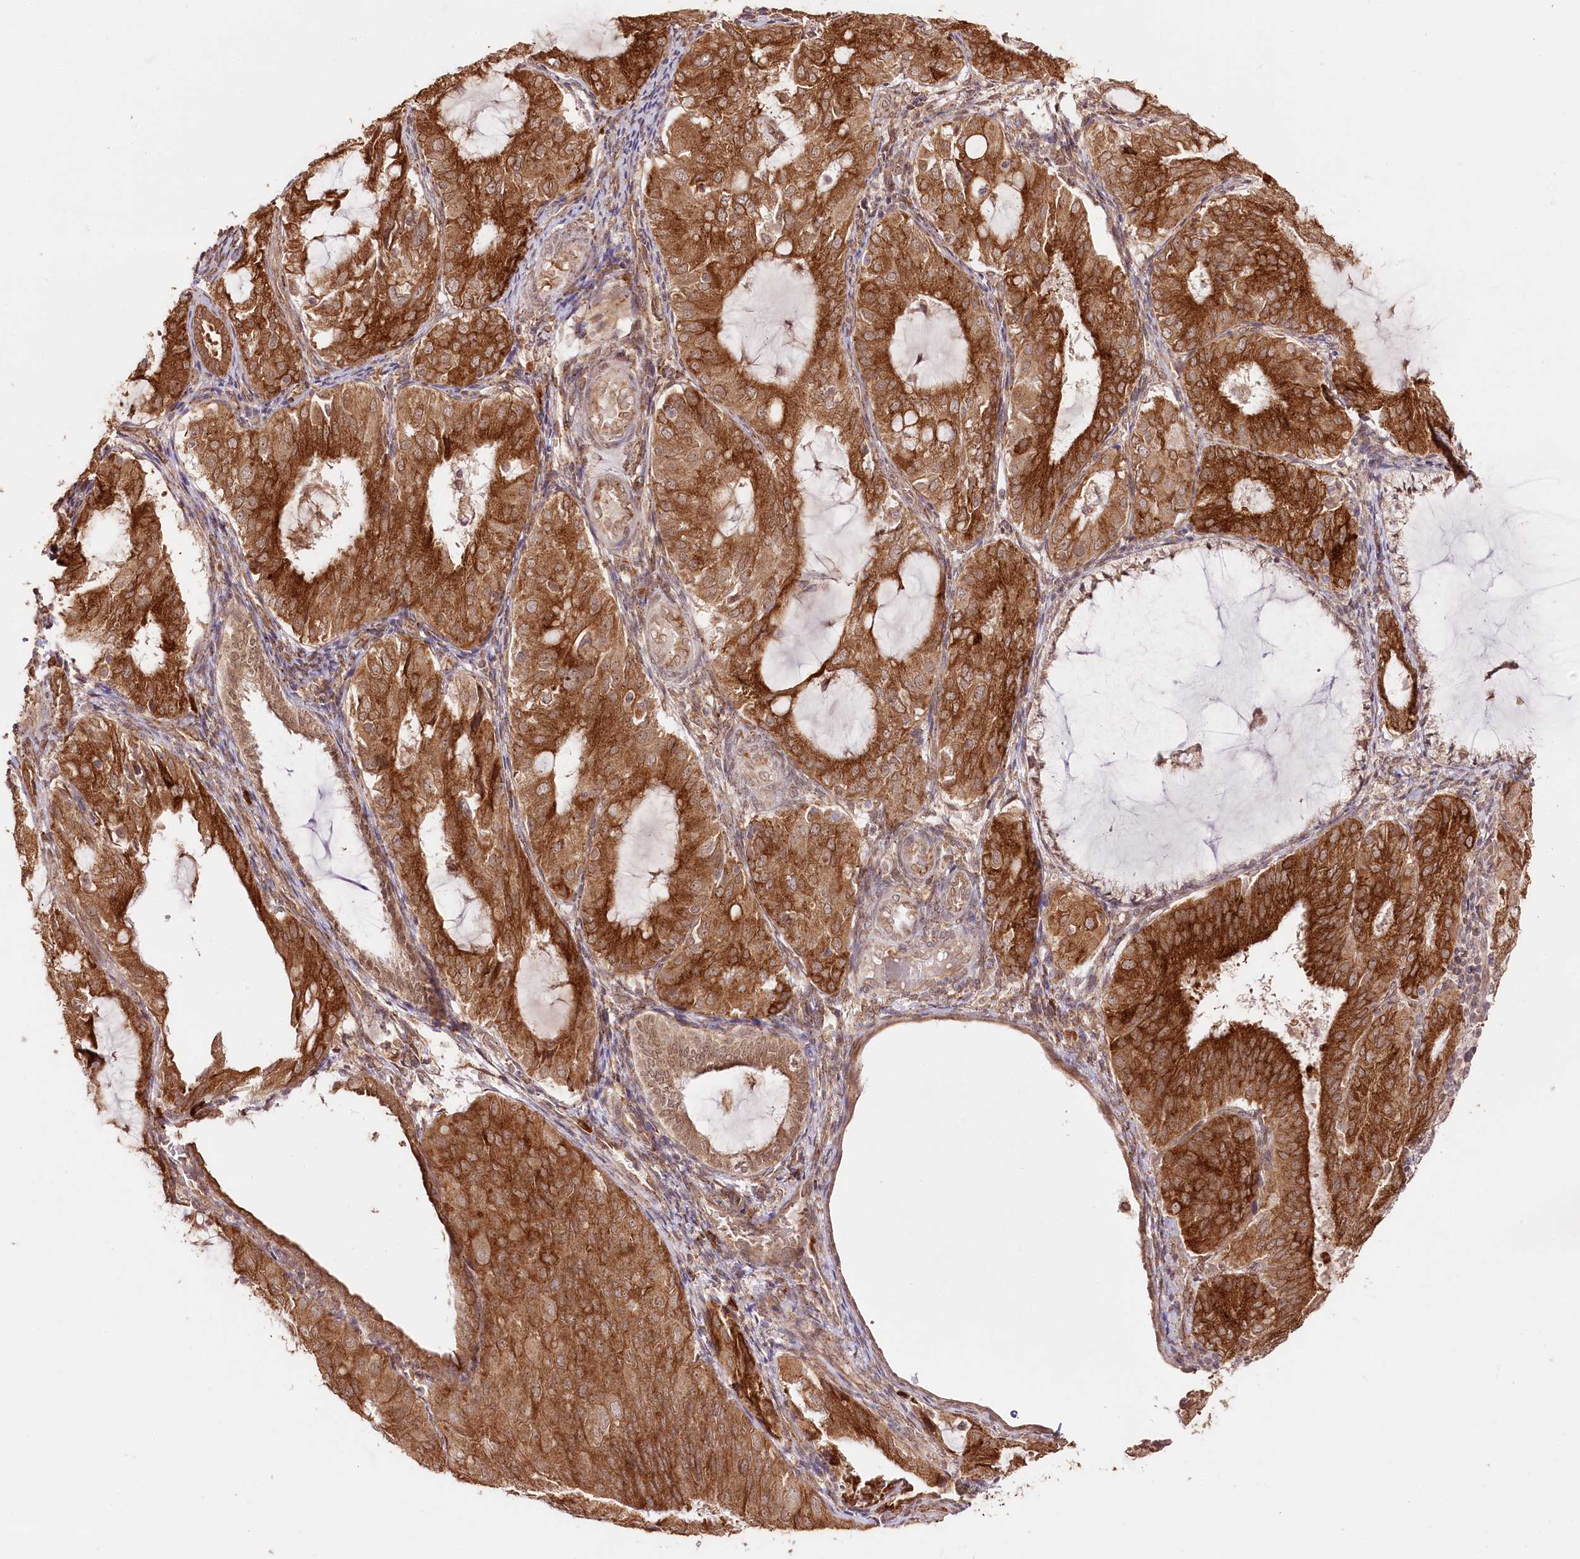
{"staining": {"intensity": "strong", "quantity": ">75%", "location": "cytoplasmic/membranous"}, "tissue": "endometrial cancer", "cell_type": "Tumor cells", "image_type": "cancer", "snomed": [{"axis": "morphology", "description": "Adenocarcinoma, NOS"}, {"axis": "topography", "description": "Endometrium"}], "caption": "Adenocarcinoma (endometrial) tissue displays strong cytoplasmic/membranous staining in approximately >75% of tumor cells, visualized by immunohistochemistry.", "gene": "ENSG00000144785", "patient": {"sex": "female", "age": 81}}